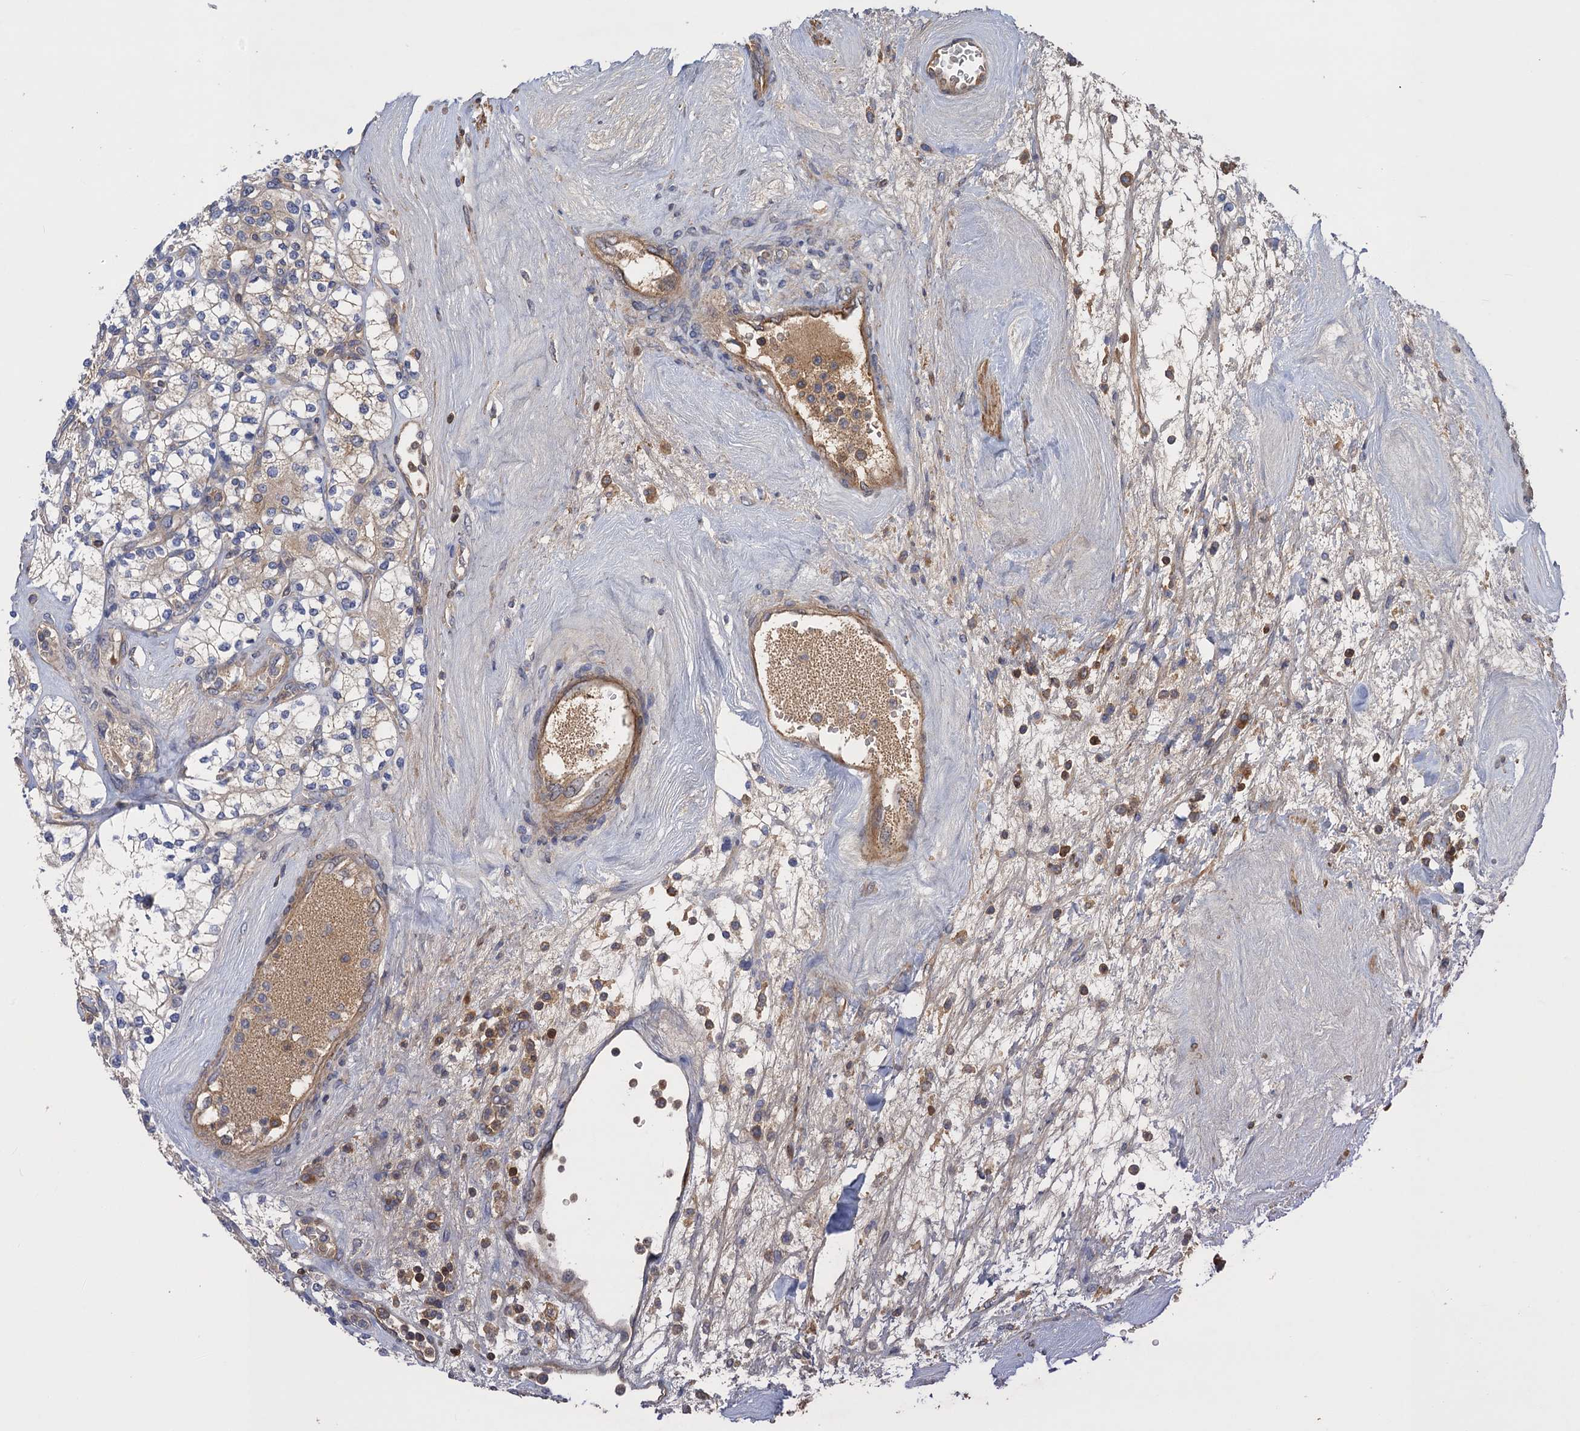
{"staining": {"intensity": "weak", "quantity": "<25%", "location": "cytoplasmic/membranous"}, "tissue": "renal cancer", "cell_type": "Tumor cells", "image_type": "cancer", "snomed": [{"axis": "morphology", "description": "Adenocarcinoma, NOS"}, {"axis": "topography", "description": "Kidney"}], "caption": "This is an immunohistochemistry (IHC) photomicrograph of adenocarcinoma (renal). There is no positivity in tumor cells.", "gene": "DGKA", "patient": {"sex": "male", "age": 77}}